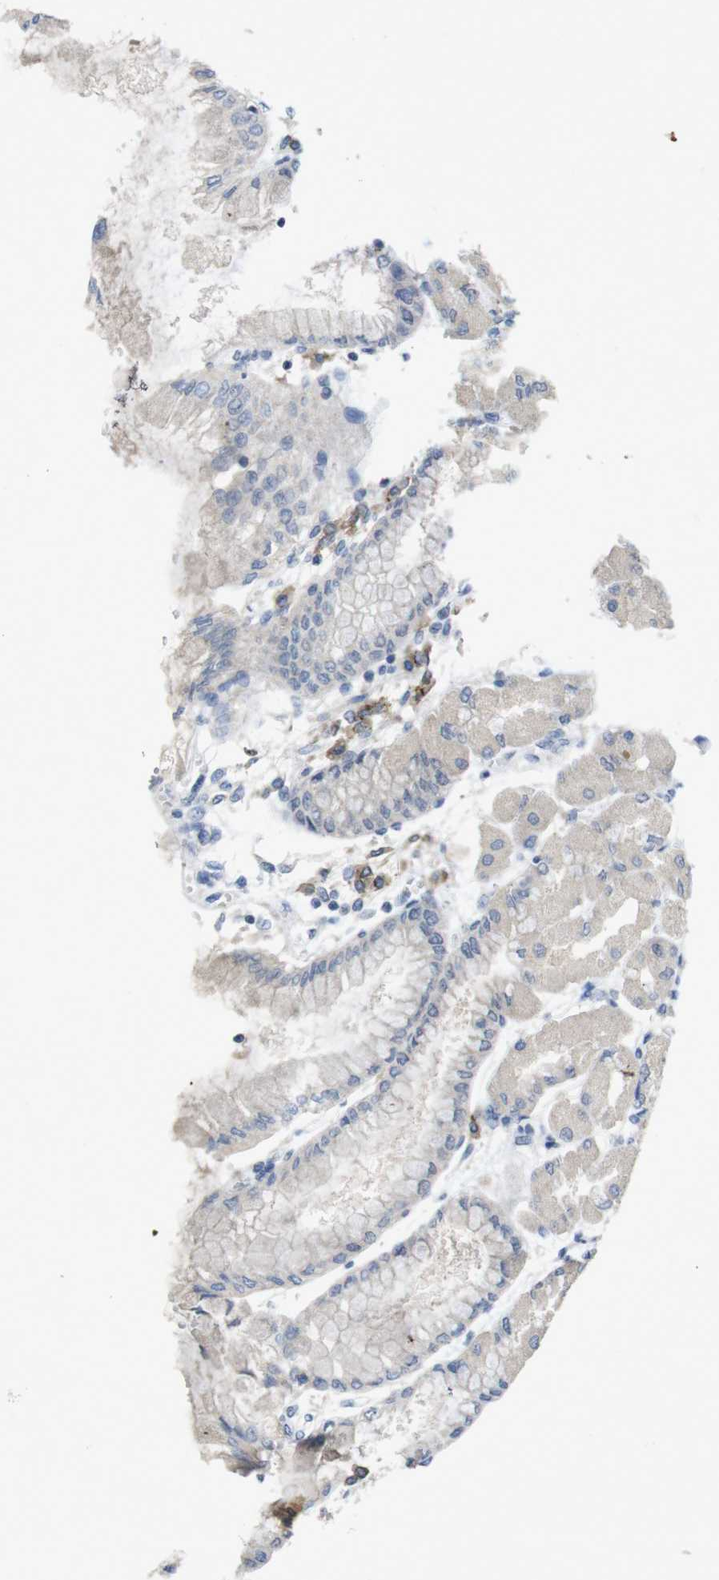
{"staining": {"intensity": "weak", "quantity": "<25%", "location": "cytoplasmic/membranous"}, "tissue": "stomach", "cell_type": "Glandular cells", "image_type": "normal", "snomed": [{"axis": "morphology", "description": "Normal tissue, NOS"}, {"axis": "topography", "description": "Stomach, upper"}], "caption": "The IHC image has no significant positivity in glandular cells of stomach.", "gene": "SLAMF7", "patient": {"sex": "female", "age": 56}}